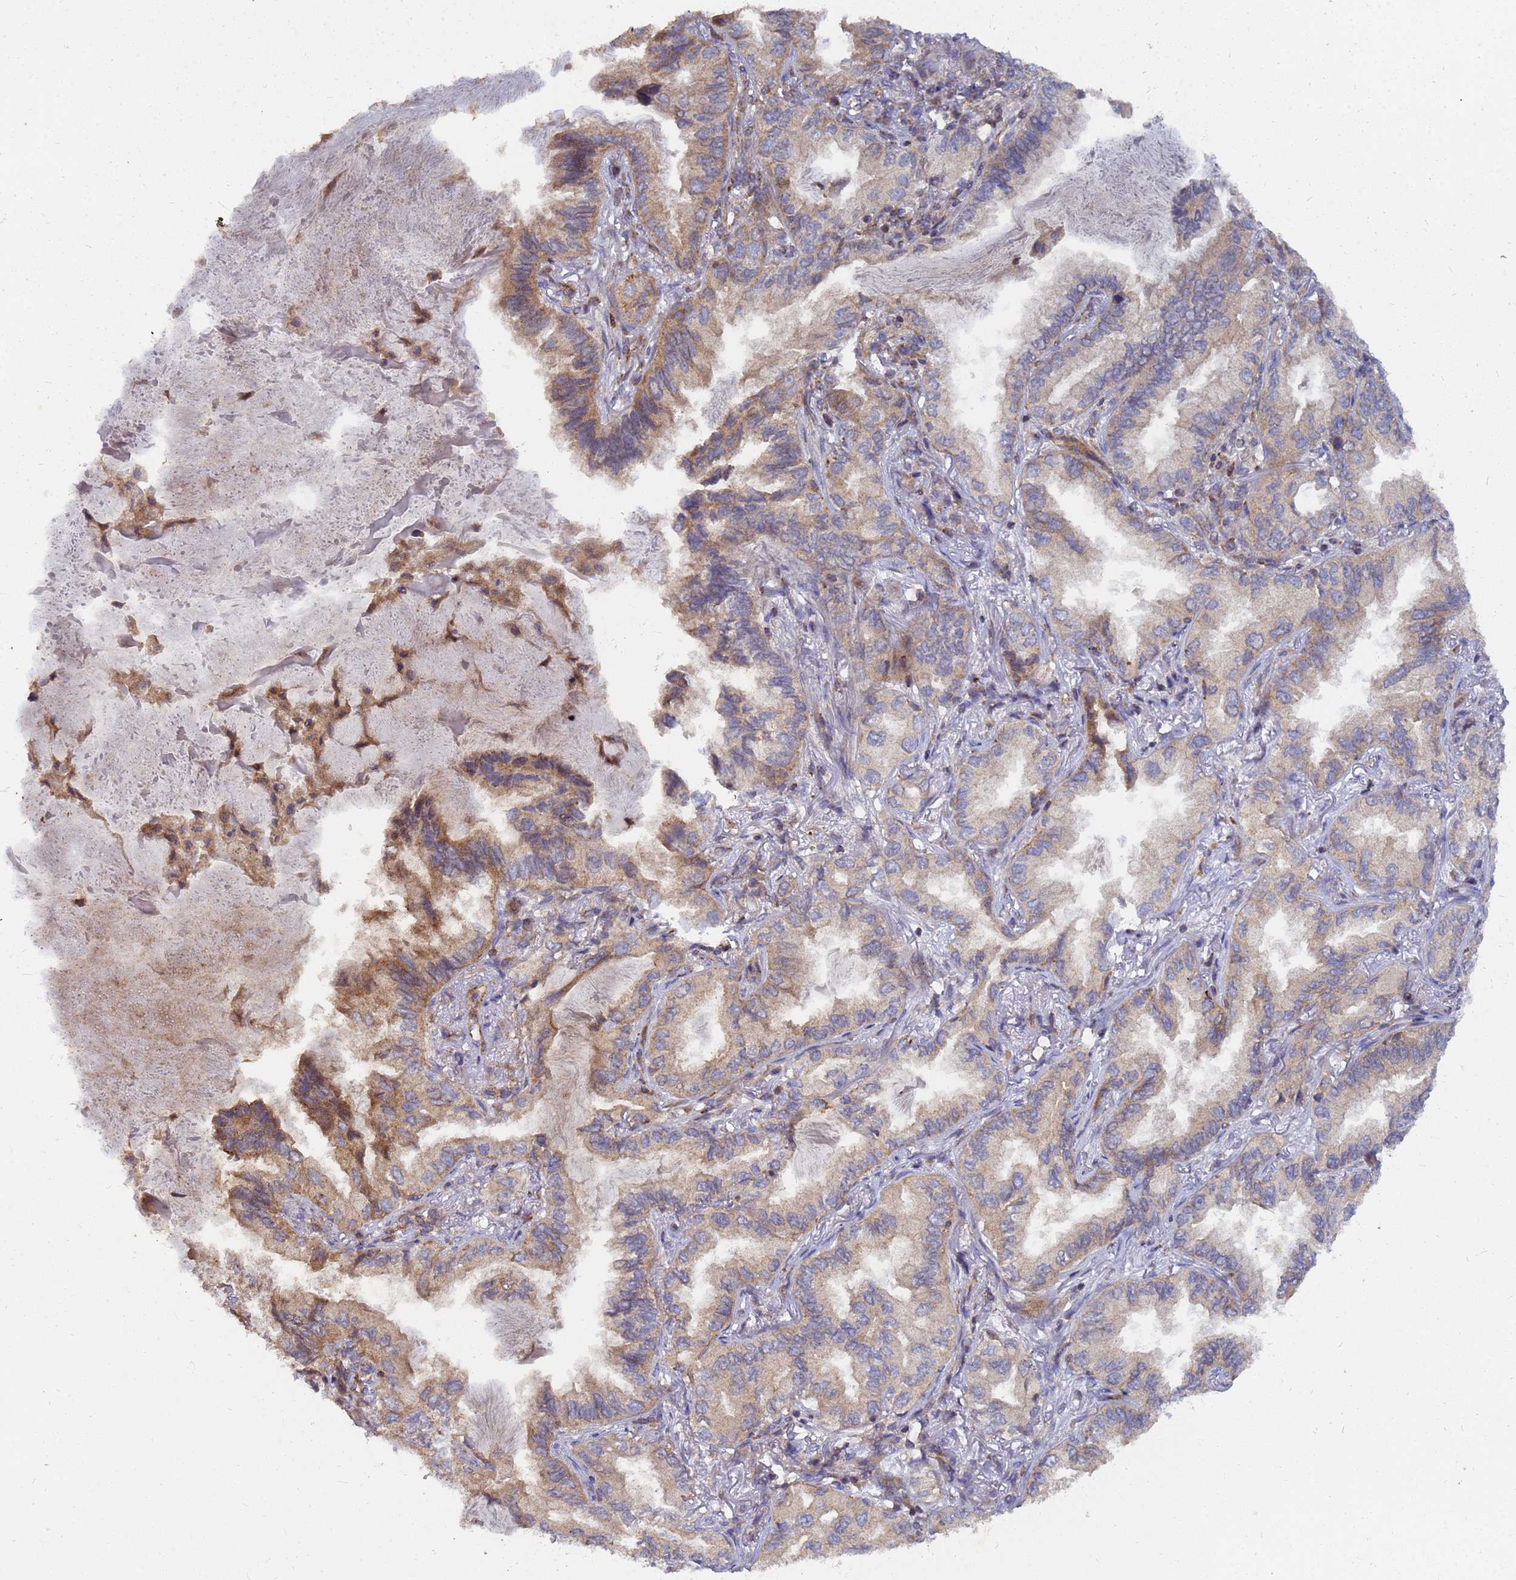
{"staining": {"intensity": "moderate", "quantity": ">75%", "location": "cytoplasmic/membranous"}, "tissue": "lung cancer", "cell_type": "Tumor cells", "image_type": "cancer", "snomed": [{"axis": "morphology", "description": "Adenocarcinoma, NOS"}, {"axis": "topography", "description": "Lung"}], "caption": "Immunohistochemistry (IHC) staining of lung adenocarcinoma, which exhibits medium levels of moderate cytoplasmic/membranous expression in approximately >75% of tumor cells indicating moderate cytoplasmic/membranous protein expression. The staining was performed using DAB (brown) for protein detection and nuclei were counterstained in hematoxylin (blue).", "gene": "CDC34", "patient": {"sex": "female", "age": 69}}